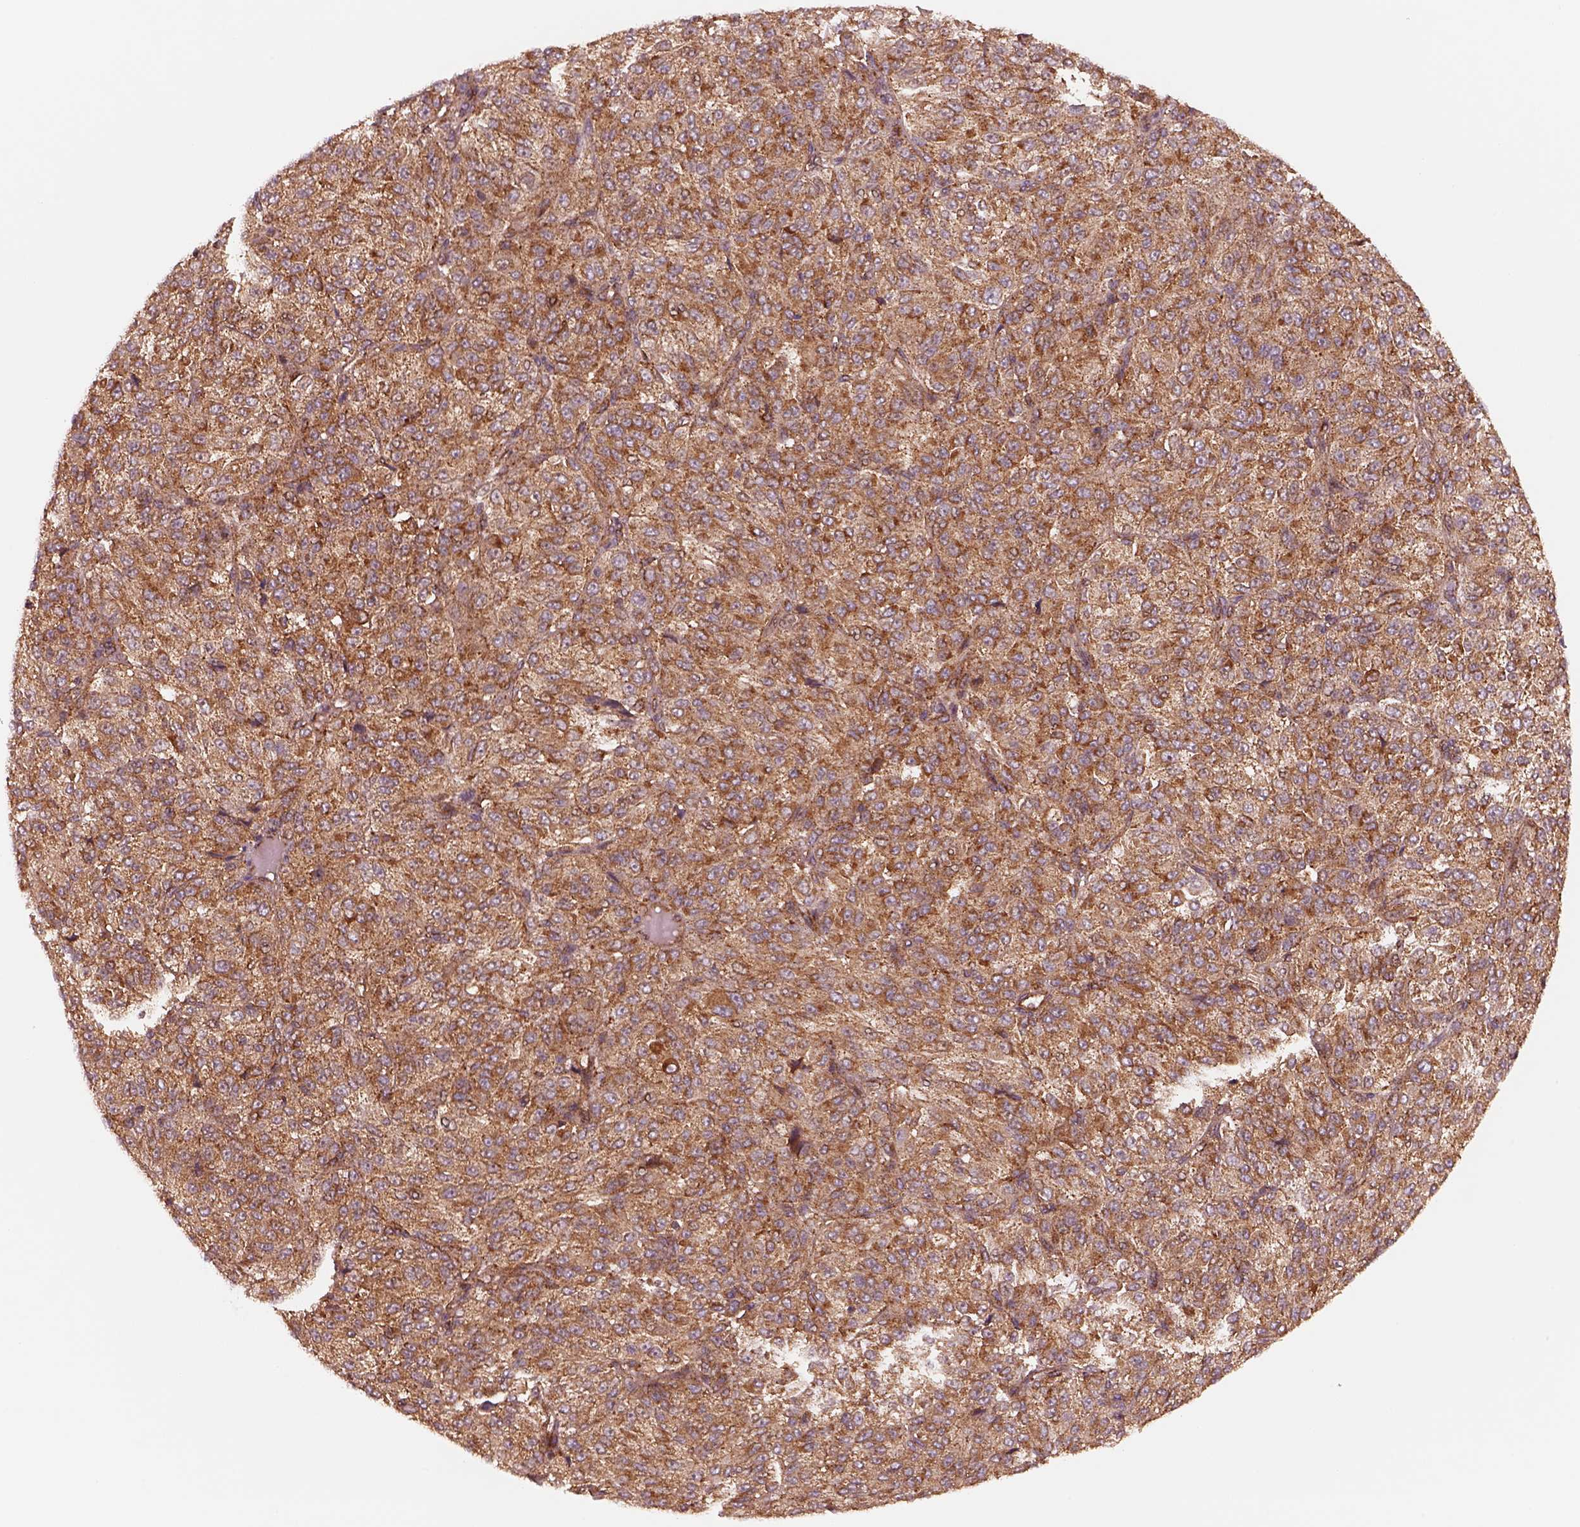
{"staining": {"intensity": "strong", "quantity": "25%-75%", "location": "cytoplasmic/membranous"}, "tissue": "melanoma", "cell_type": "Tumor cells", "image_type": "cancer", "snomed": [{"axis": "morphology", "description": "Malignant melanoma, Metastatic site"}, {"axis": "topography", "description": "Brain"}], "caption": "Immunohistochemical staining of melanoma exhibits high levels of strong cytoplasmic/membranous positivity in approximately 25%-75% of tumor cells. (brown staining indicates protein expression, while blue staining denotes nuclei).", "gene": "WASHC2A", "patient": {"sex": "female", "age": 56}}